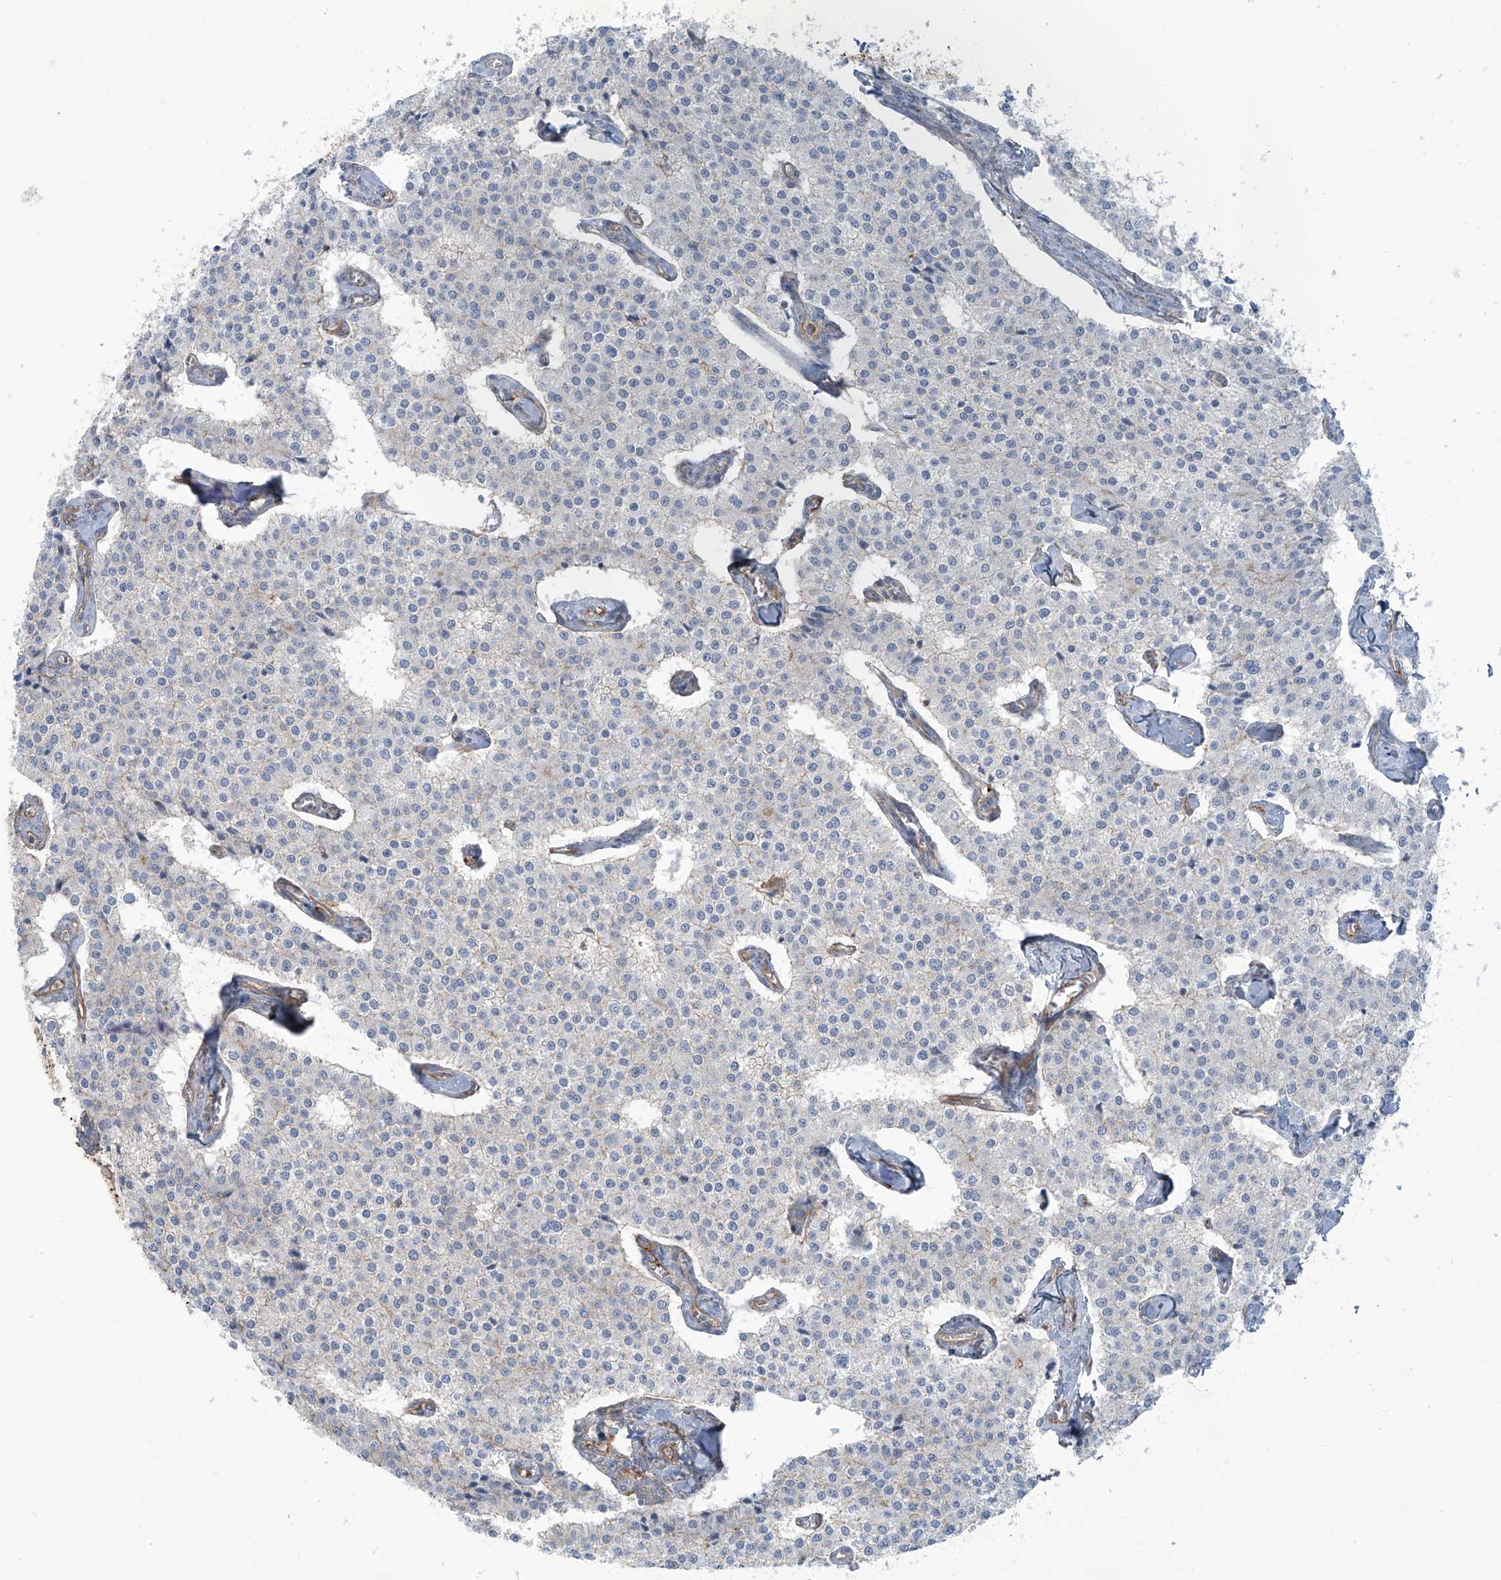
{"staining": {"intensity": "negative", "quantity": "none", "location": "none"}, "tissue": "carcinoid", "cell_type": "Tumor cells", "image_type": "cancer", "snomed": [{"axis": "morphology", "description": "Carcinoid, malignant, NOS"}, {"axis": "topography", "description": "Colon"}], "caption": "Immunohistochemistry photomicrograph of neoplastic tissue: malignant carcinoid stained with DAB (3,3'-diaminobenzidine) demonstrates no significant protein positivity in tumor cells.", "gene": "SLC9A2", "patient": {"sex": "female", "age": 52}}